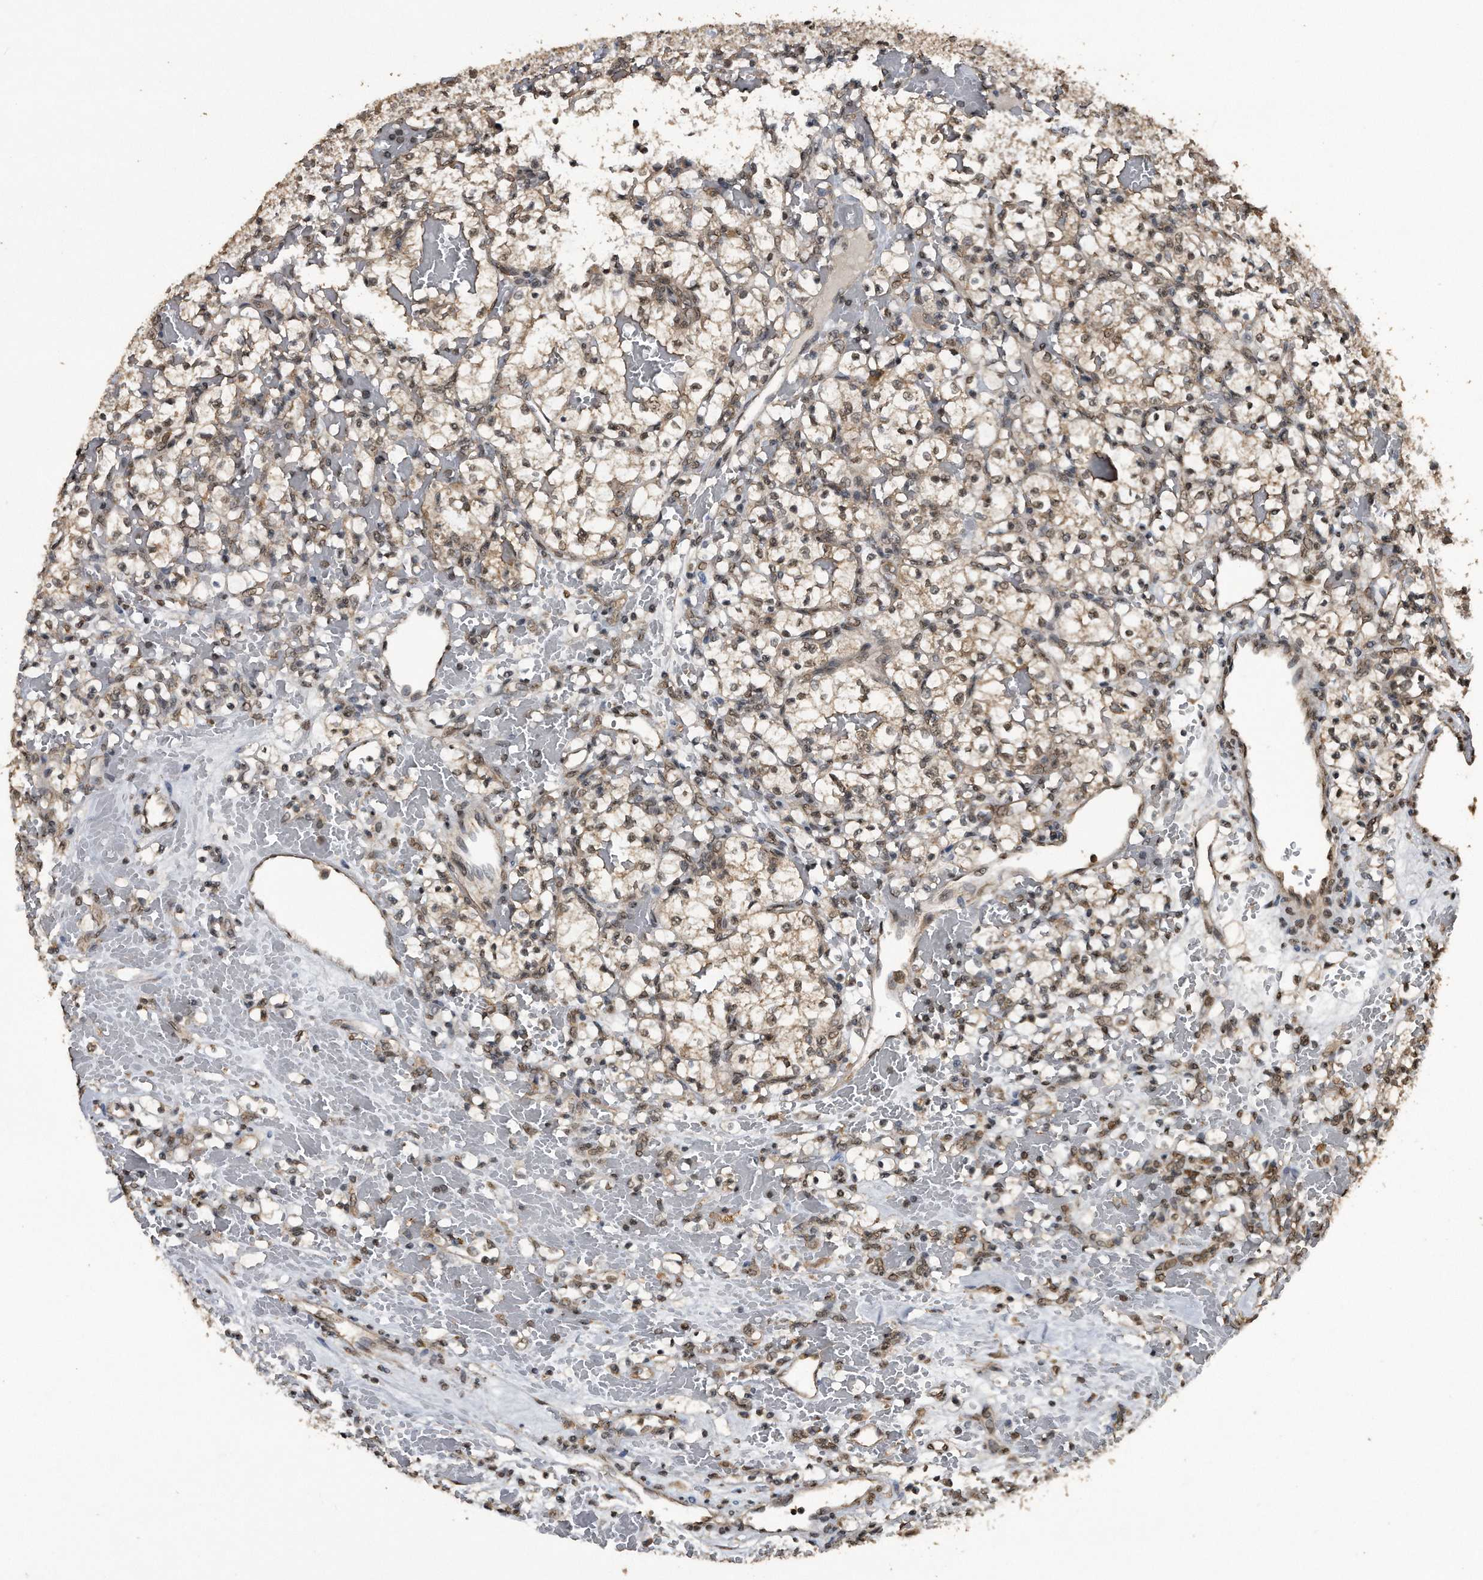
{"staining": {"intensity": "weak", "quantity": ">75%", "location": "nuclear"}, "tissue": "renal cancer", "cell_type": "Tumor cells", "image_type": "cancer", "snomed": [{"axis": "morphology", "description": "Adenocarcinoma, NOS"}, {"axis": "topography", "description": "Kidney"}], "caption": "Immunohistochemistry image of renal cancer stained for a protein (brown), which displays low levels of weak nuclear staining in about >75% of tumor cells.", "gene": "CRYZL1", "patient": {"sex": "female", "age": 60}}